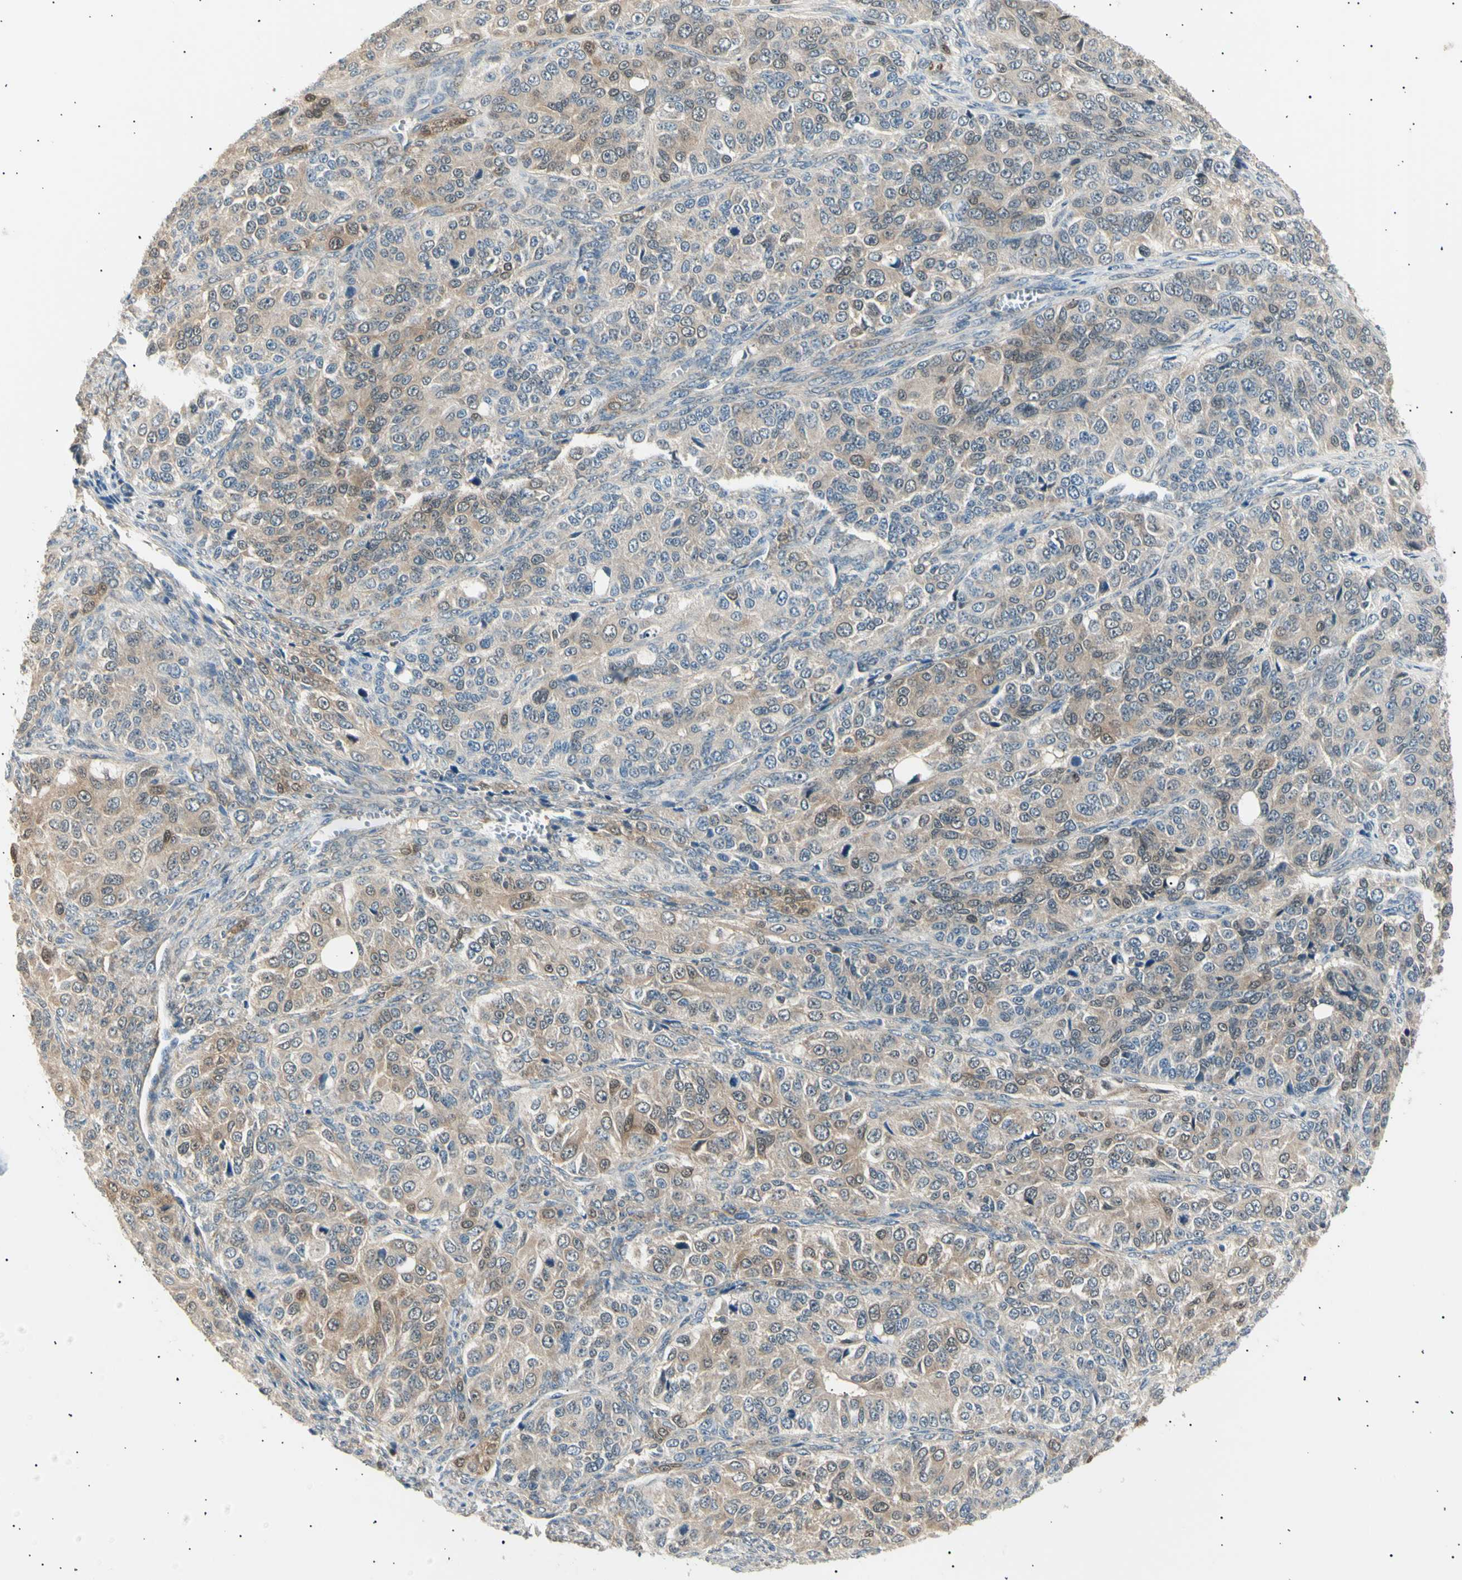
{"staining": {"intensity": "moderate", "quantity": ">75%", "location": "cytoplasmic/membranous"}, "tissue": "ovarian cancer", "cell_type": "Tumor cells", "image_type": "cancer", "snomed": [{"axis": "morphology", "description": "Carcinoma, endometroid"}, {"axis": "topography", "description": "Ovary"}], "caption": "Ovarian cancer (endometroid carcinoma) tissue exhibits moderate cytoplasmic/membranous expression in about >75% of tumor cells, visualized by immunohistochemistry. The protein is shown in brown color, while the nuclei are stained blue.", "gene": "LHPP", "patient": {"sex": "female", "age": 51}}